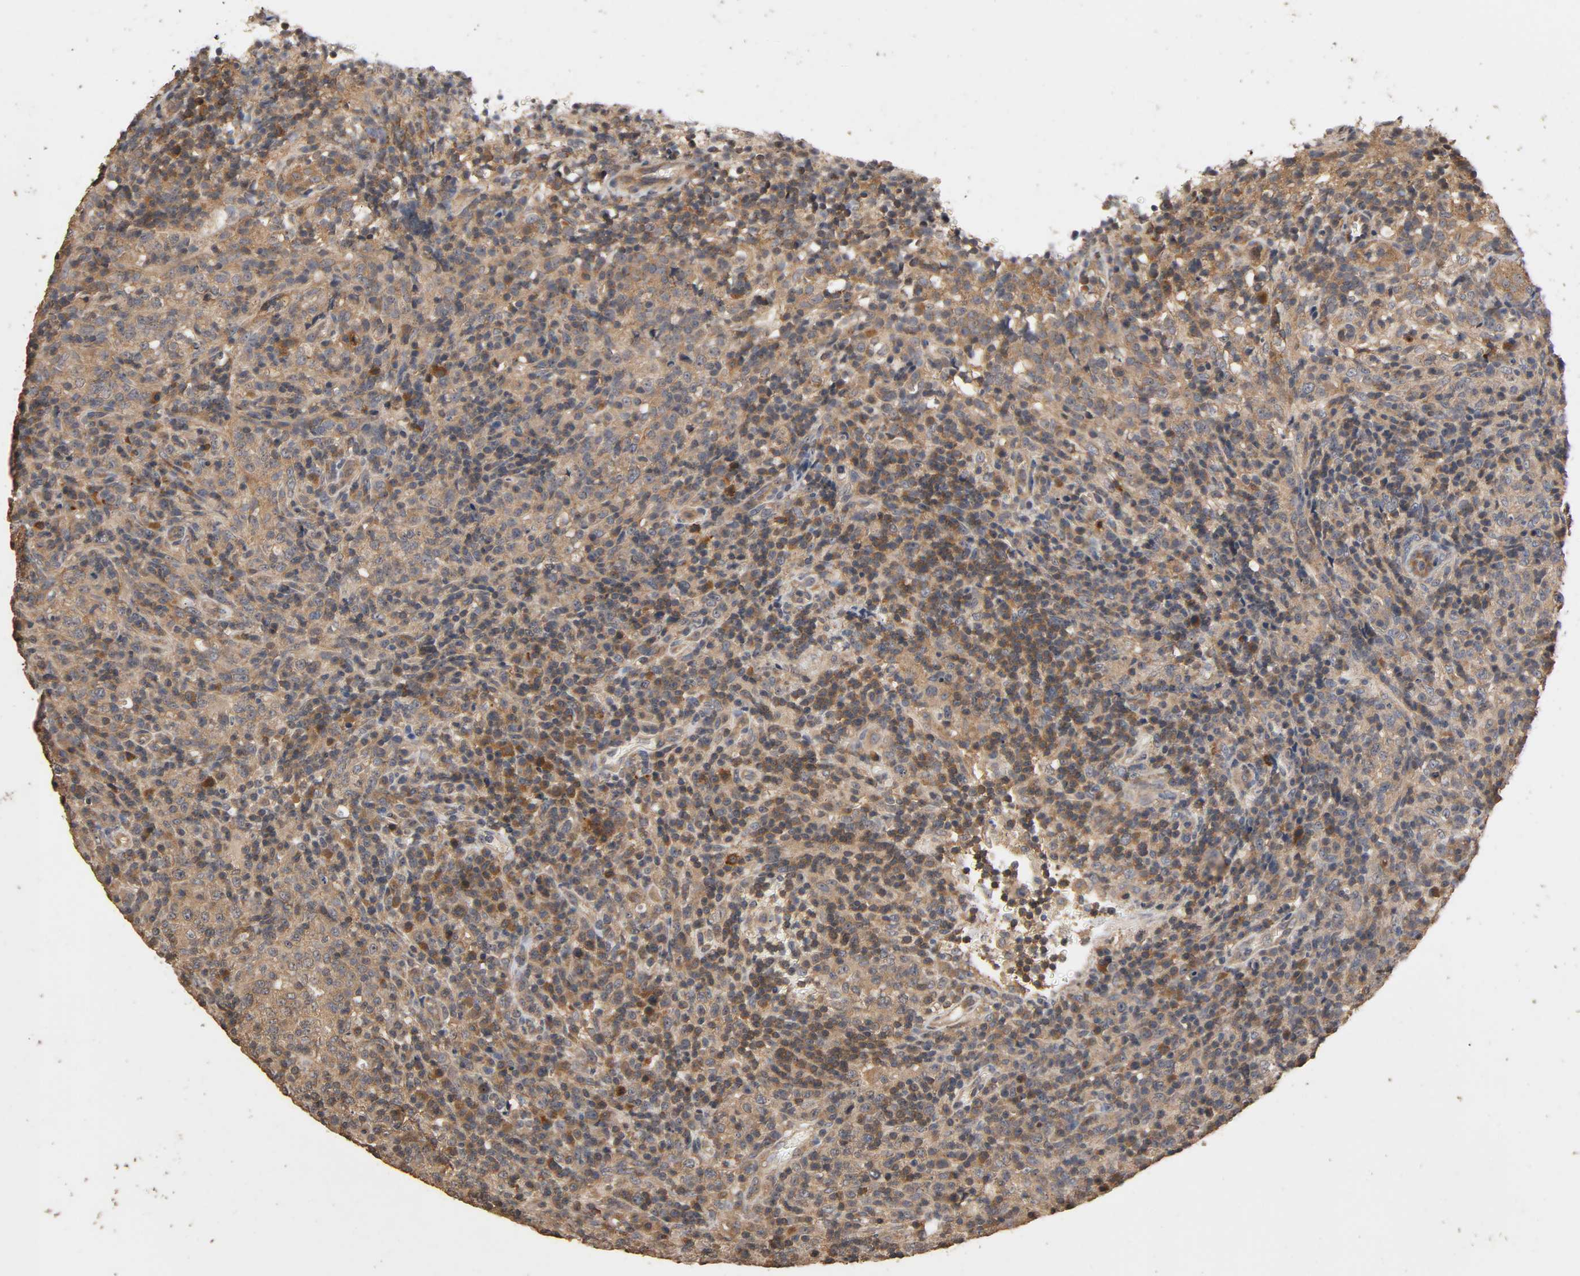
{"staining": {"intensity": "moderate", "quantity": "25%-75%", "location": "cytoplasmic/membranous"}, "tissue": "lymphoma", "cell_type": "Tumor cells", "image_type": "cancer", "snomed": [{"axis": "morphology", "description": "Malignant lymphoma, non-Hodgkin's type, High grade"}, {"axis": "topography", "description": "Lymph node"}], "caption": "Protein expression analysis of high-grade malignant lymphoma, non-Hodgkin's type shows moderate cytoplasmic/membranous expression in approximately 25%-75% of tumor cells.", "gene": "ARHGEF7", "patient": {"sex": "female", "age": 76}}